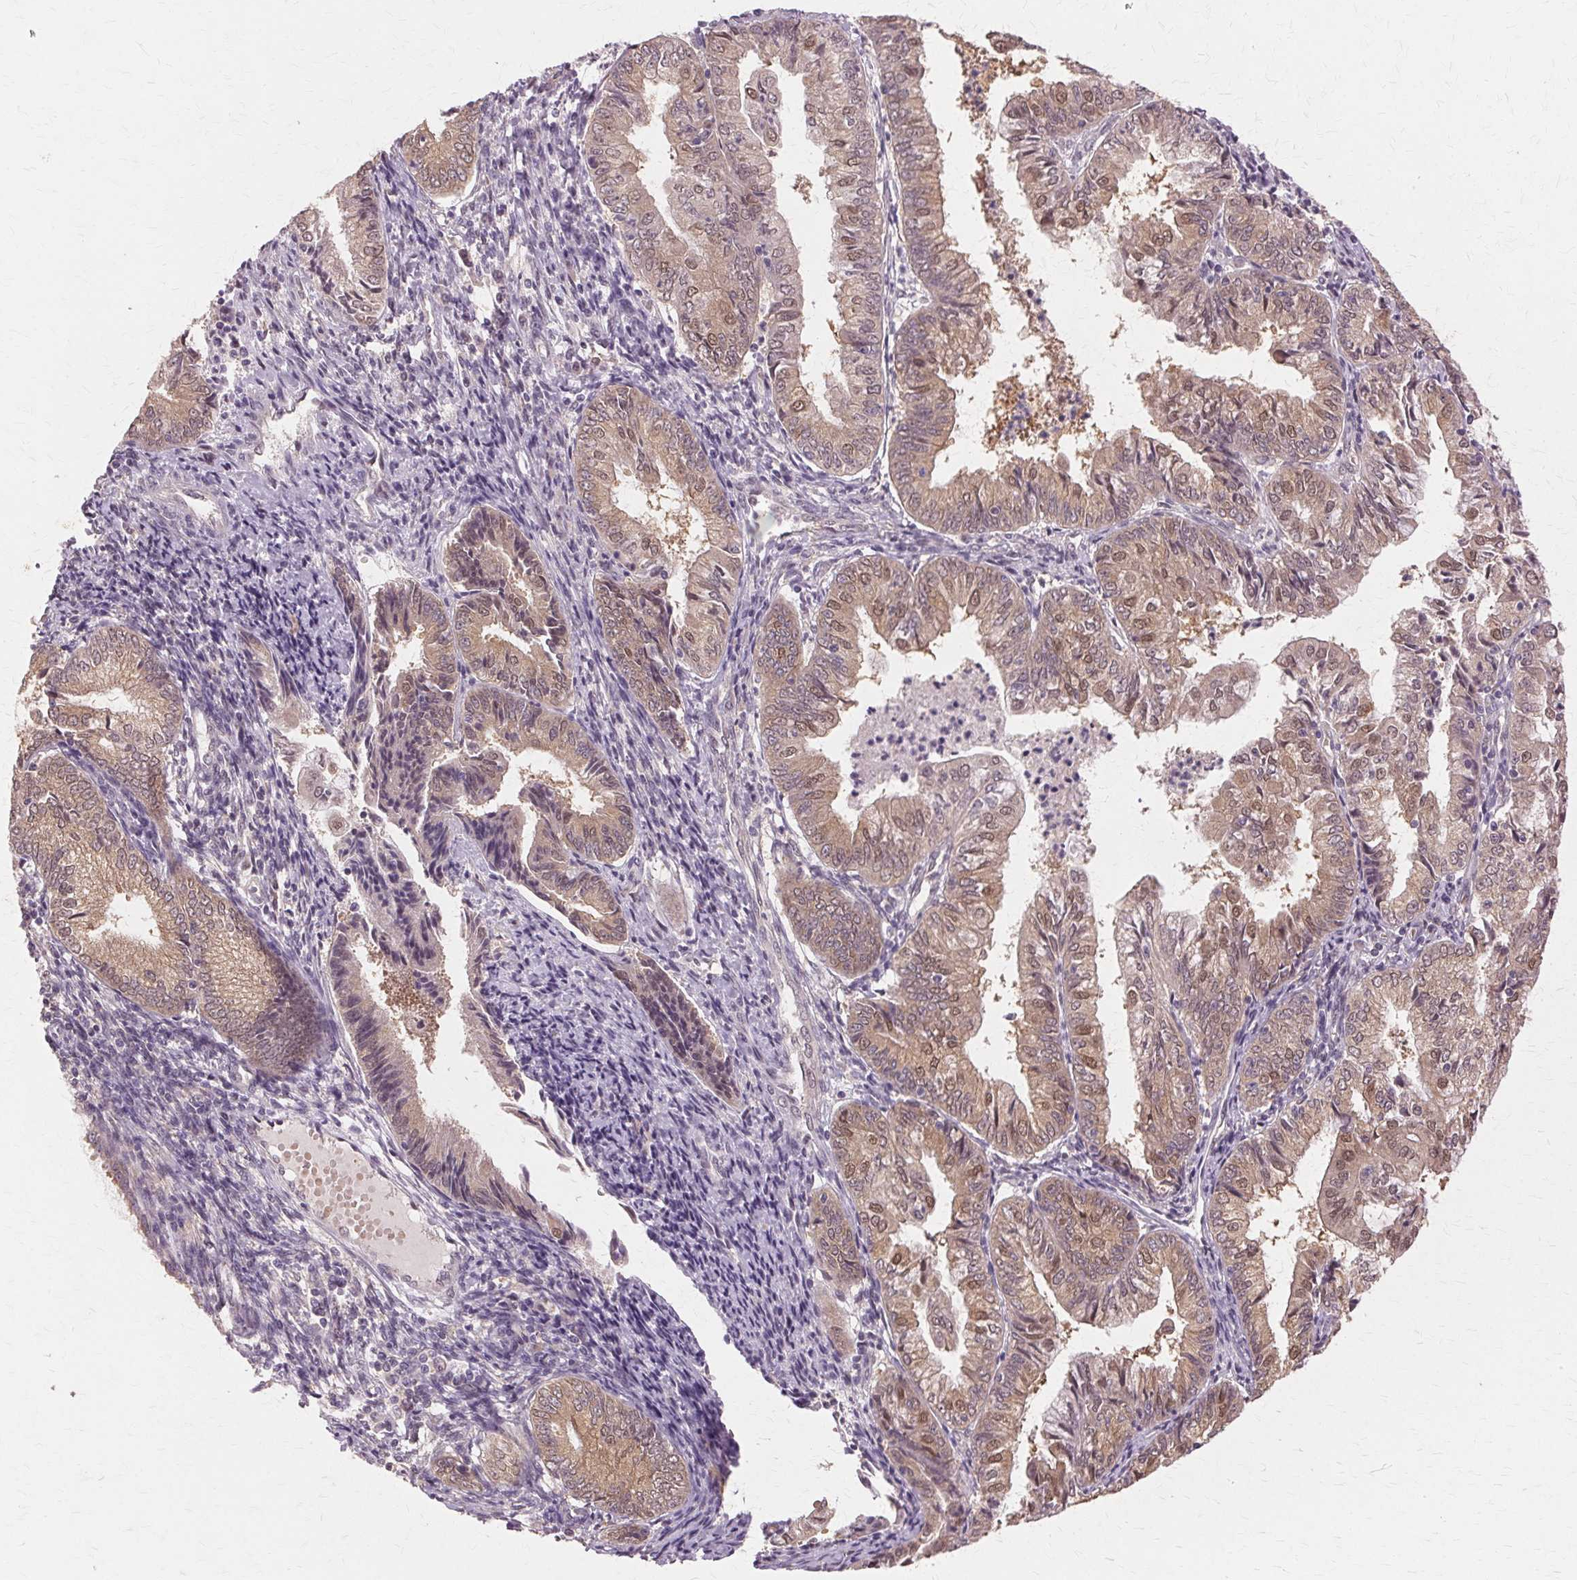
{"staining": {"intensity": "weak", "quantity": ">75%", "location": "cytoplasmic/membranous,nuclear"}, "tissue": "endometrial cancer", "cell_type": "Tumor cells", "image_type": "cancer", "snomed": [{"axis": "morphology", "description": "Adenocarcinoma, NOS"}, {"axis": "topography", "description": "Endometrium"}], "caption": "High-power microscopy captured an immunohistochemistry image of adenocarcinoma (endometrial), revealing weak cytoplasmic/membranous and nuclear positivity in approximately >75% of tumor cells.", "gene": "PRMT5", "patient": {"sex": "female", "age": 55}}